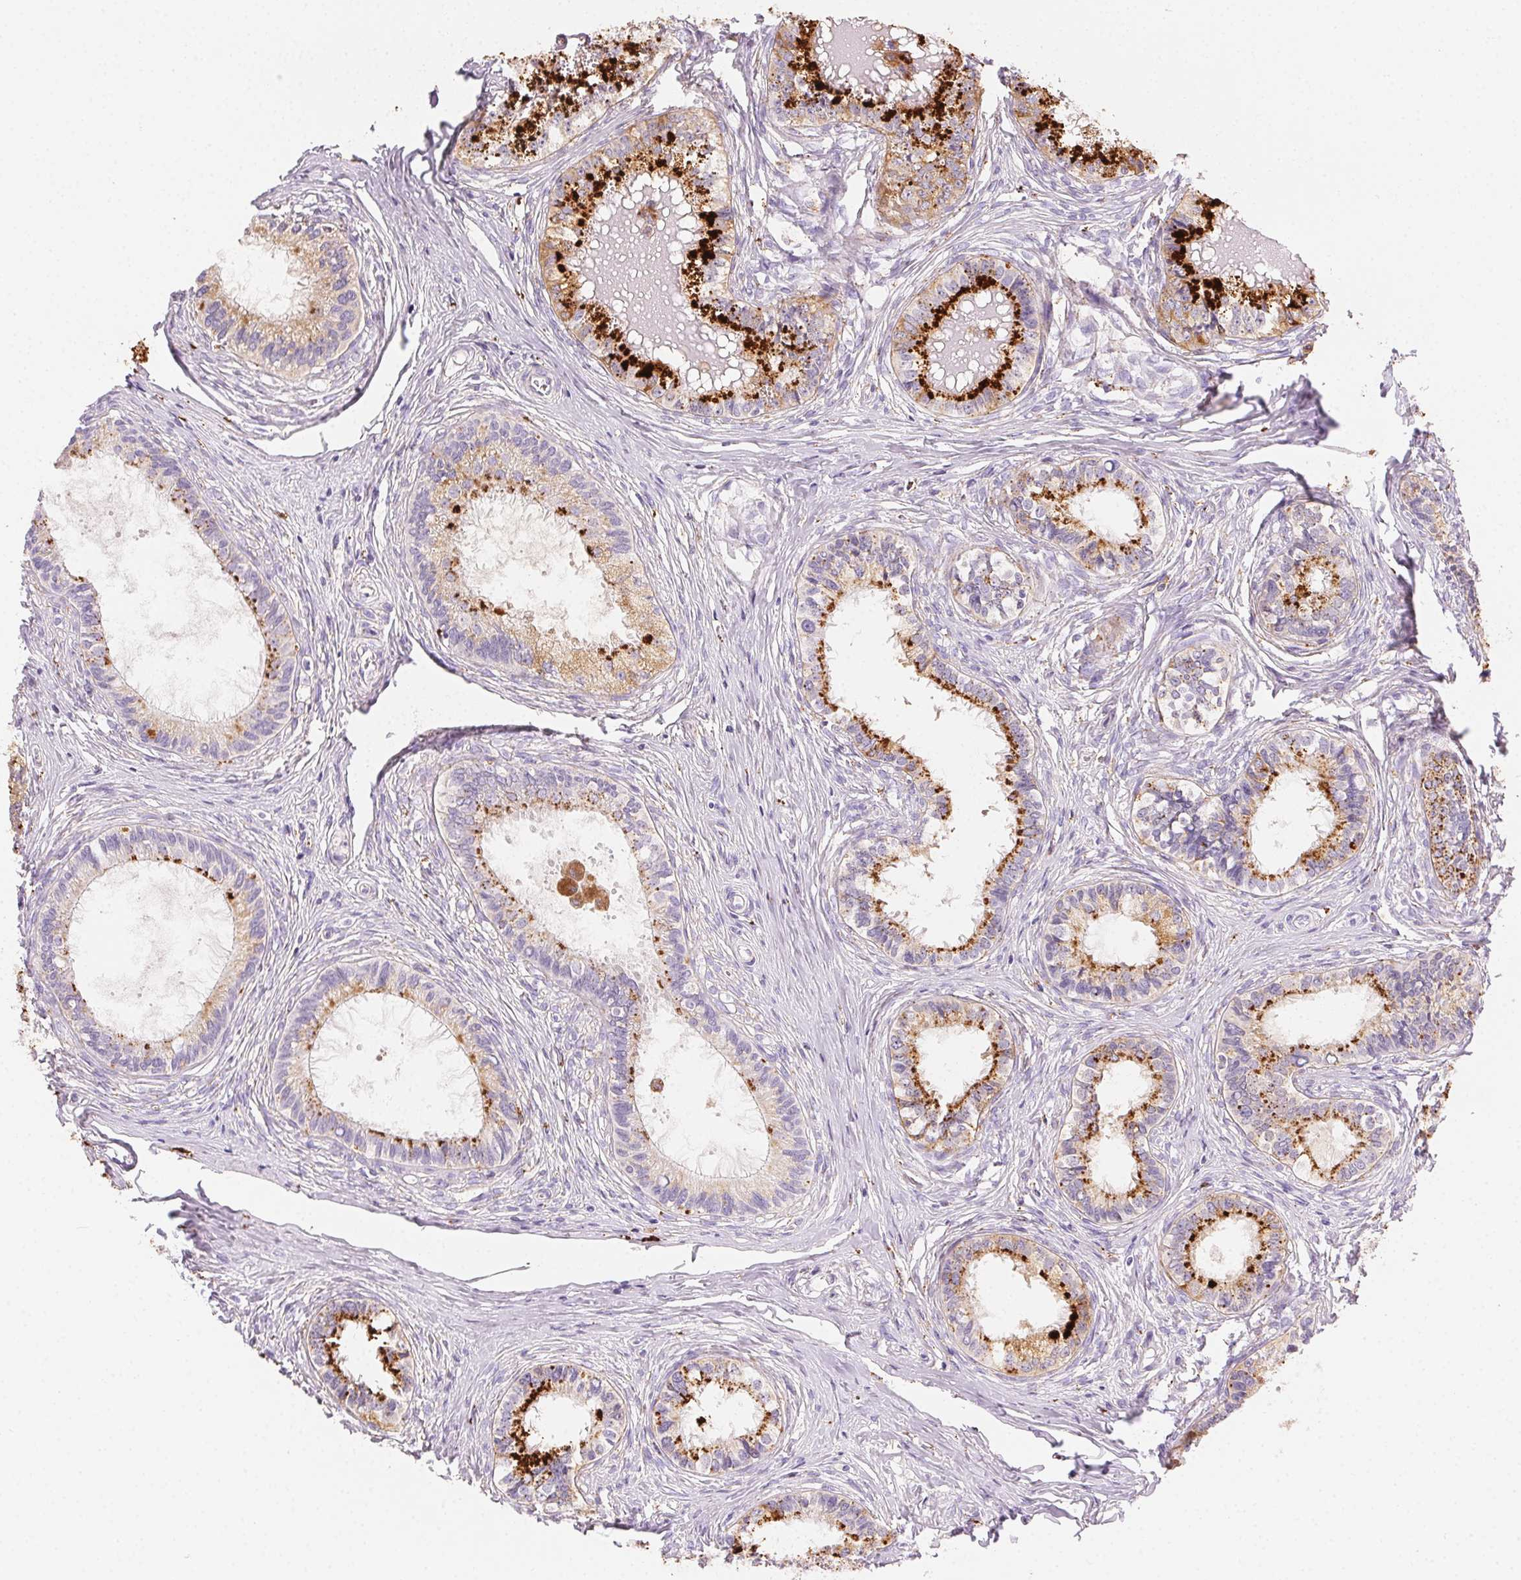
{"staining": {"intensity": "strong", "quantity": "25%-75%", "location": "cytoplasmic/membranous"}, "tissue": "epididymis", "cell_type": "Glandular cells", "image_type": "normal", "snomed": [{"axis": "morphology", "description": "Normal tissue, NOS"}, {"axis": "topography", "description": "Epididymis"}], "caption": "The image demonstrates staining of unremarkable epididymis, revealing strong cytoplasmic/membranous protein staining (brown color) within glandular cells.", "gene": "SCPEP1", "patient": {"sex": "male", "age": 34}}